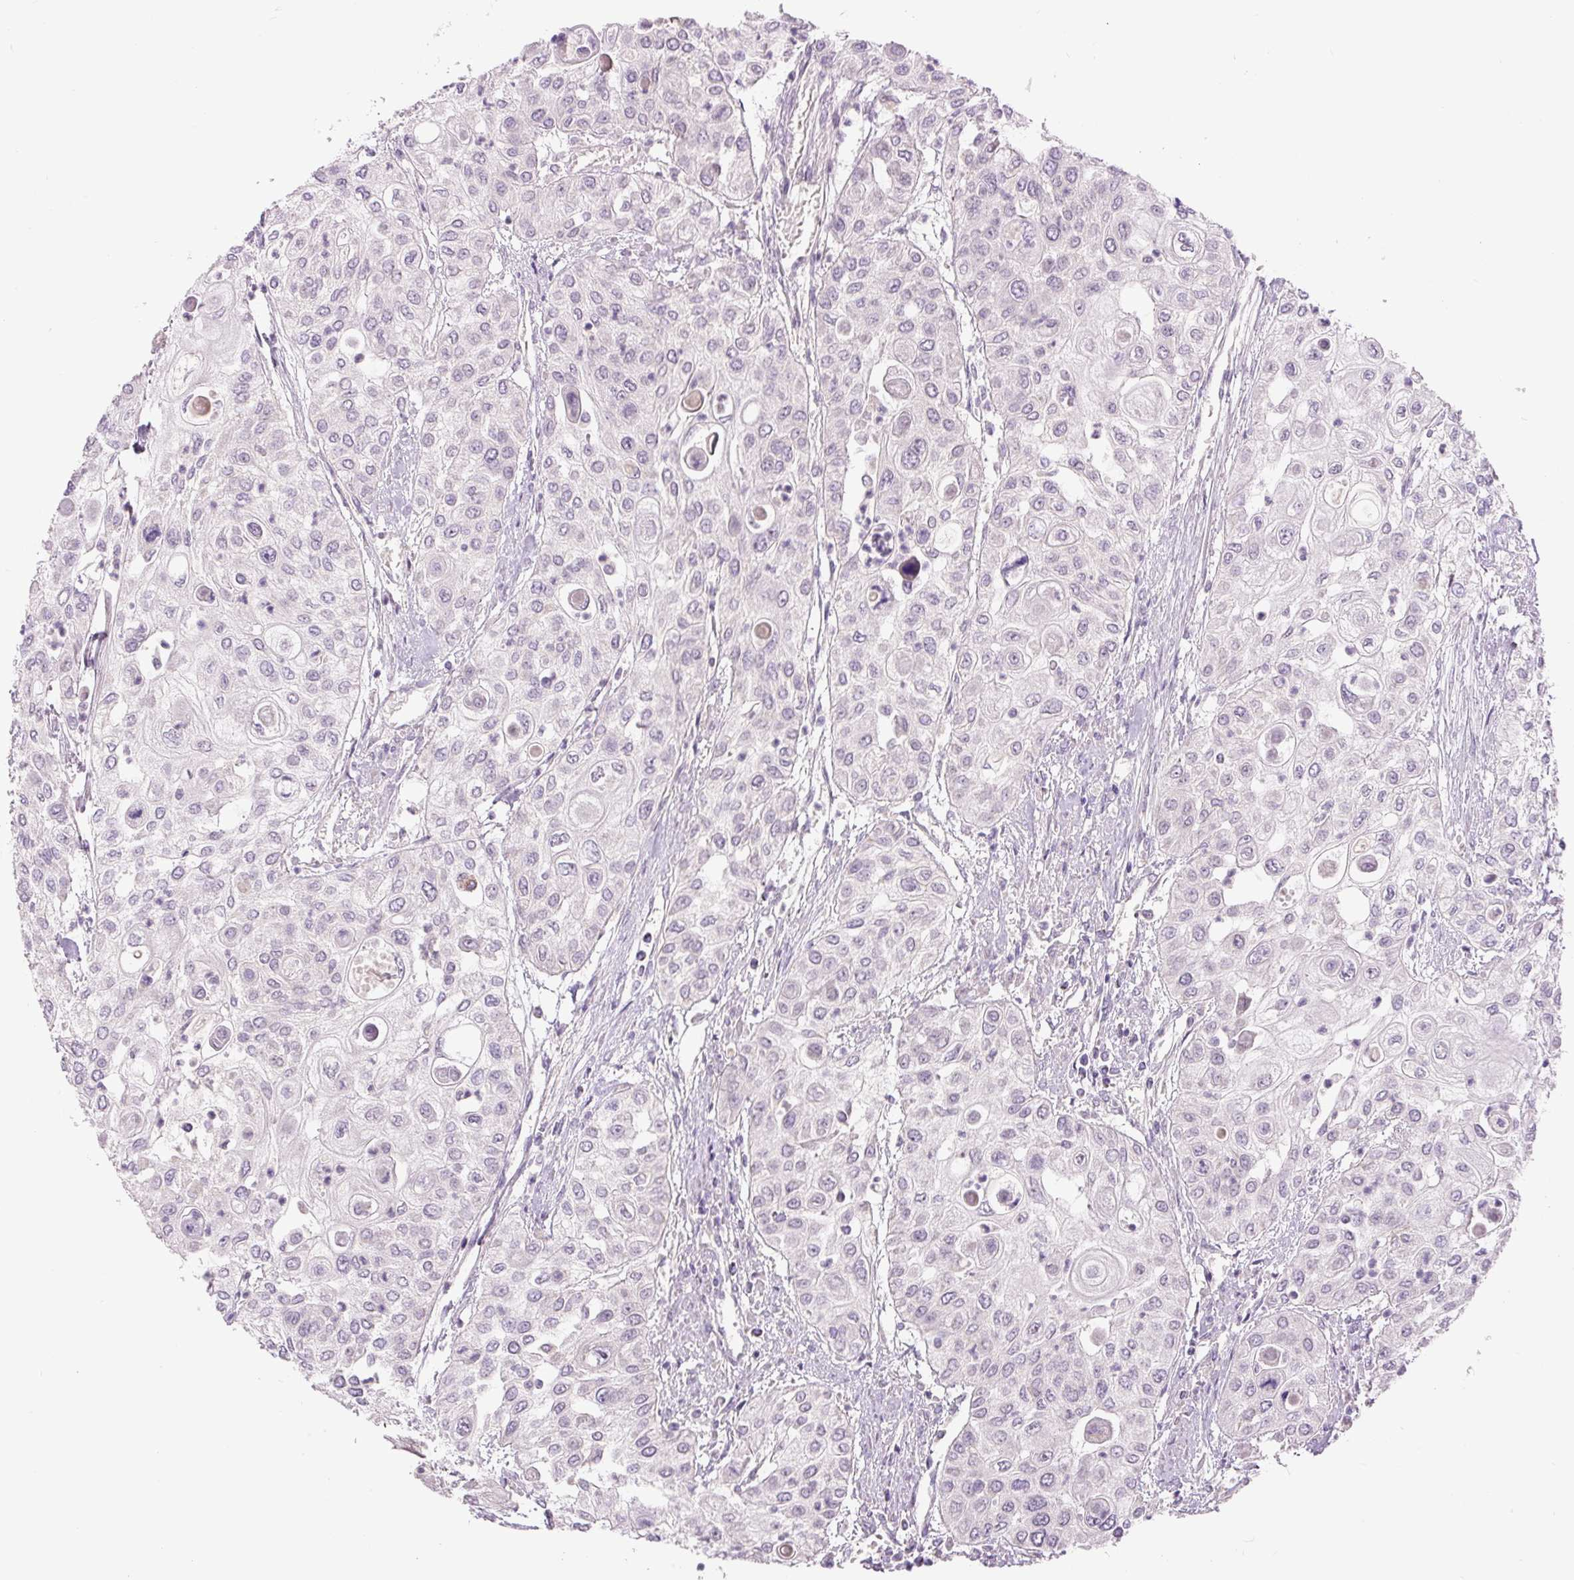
{"staining": {"intensity": "negative", "quantity": "none", "location": "none"}, "tissue": "urothelial cancer", "cell_type": "Tumor cells", "image_type": "cancer", "snomed": [{"axis": "morphology", "description": "Urothelial carcinoma, High grade"}, {"axis": "topography", "description": "Urinary bladder"}], "caption": "High magnification brightfield microscopy of urothelial cancer stained with DAB (3,3'-diaminobenzidine) (brown) and counterstained with hematoxylin (blue): tumor cells show no significant positivity.", "gene": "FABP7", "patient": {"sex": "female", "age": 79}}